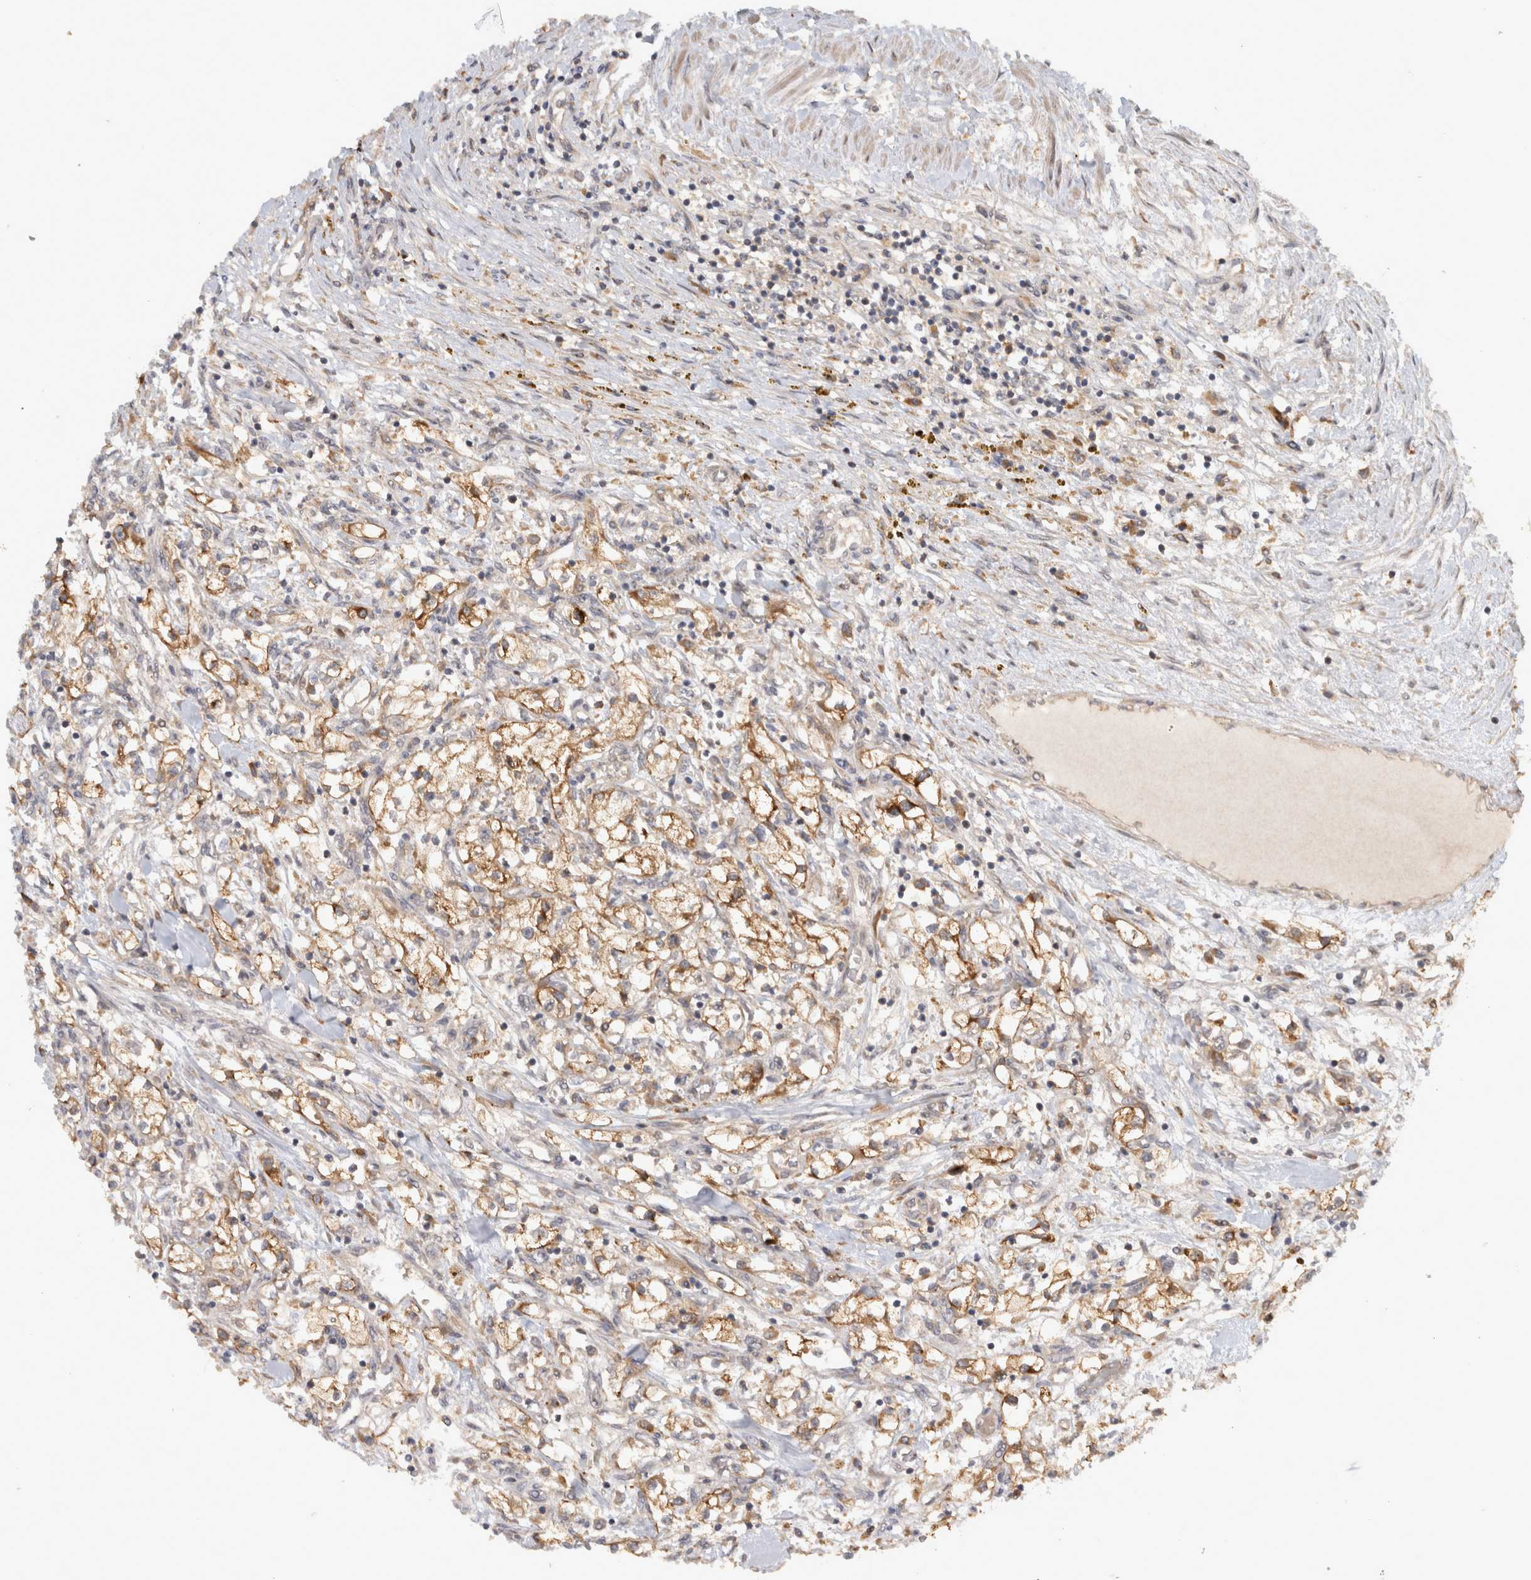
{"staining": {"intensity": "moderate", "quantity": ">75%", "location": "cytoplasmic/membranous"}, "tissue": "renal cancer", "cell_type": "Tumor cells", "image_type": "cancer", "snomed": [{"axis": "morphology", "description": "Adenocarcinoma, NOS"}, {"axis": "topography", "description": "Kidney"}], "caption": "Brown immunohistochemical staining in renal adenocarcinoma exhibits moderate cytoplasmic/membranous positivity in approximately >75% of tumor cells.", "gene": "VEPH1", "patient": {"sex": "male", "age": 68}}